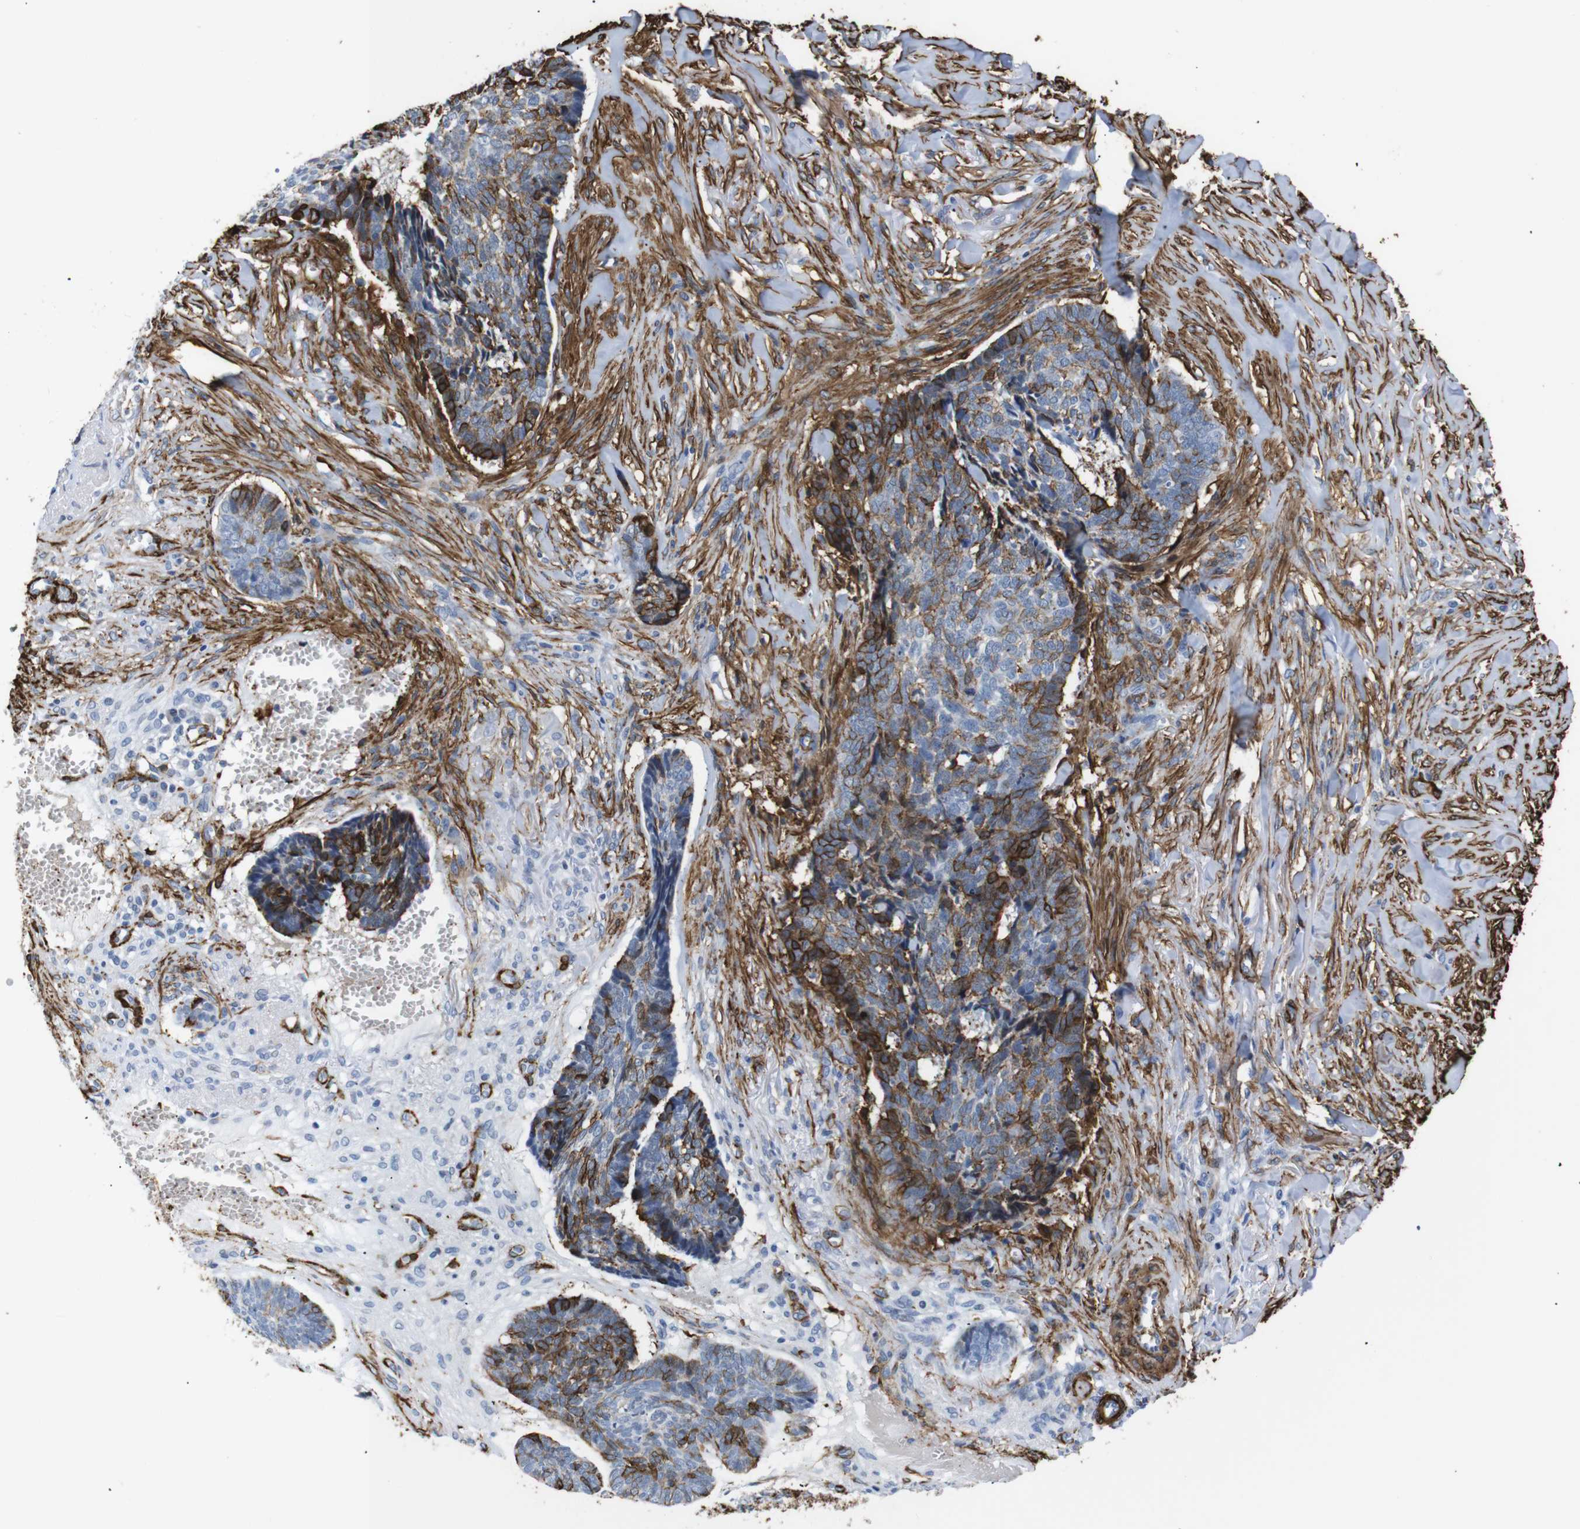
{"staining": {"intensity": "strong", "quantity": "<25%", "location": "cytoplasmic/membranous"}, "tissue": "skin cancer", "cell_type": "Tumor cells", "image_type": "cancer", "snomed": [{"axis": "morphology", "description": "Basal cell carcinoma"}, {"axis": "topography", "description": "Skin"}], "caption": "A micrograph of human skin cancer (basal cell carcinoma) stained for a protein exhibits strong cytoplasmic/membranous brown staining in tumor cells.", "gene": "ACTA2", "patient": {"sex": "male", "age": 84}}